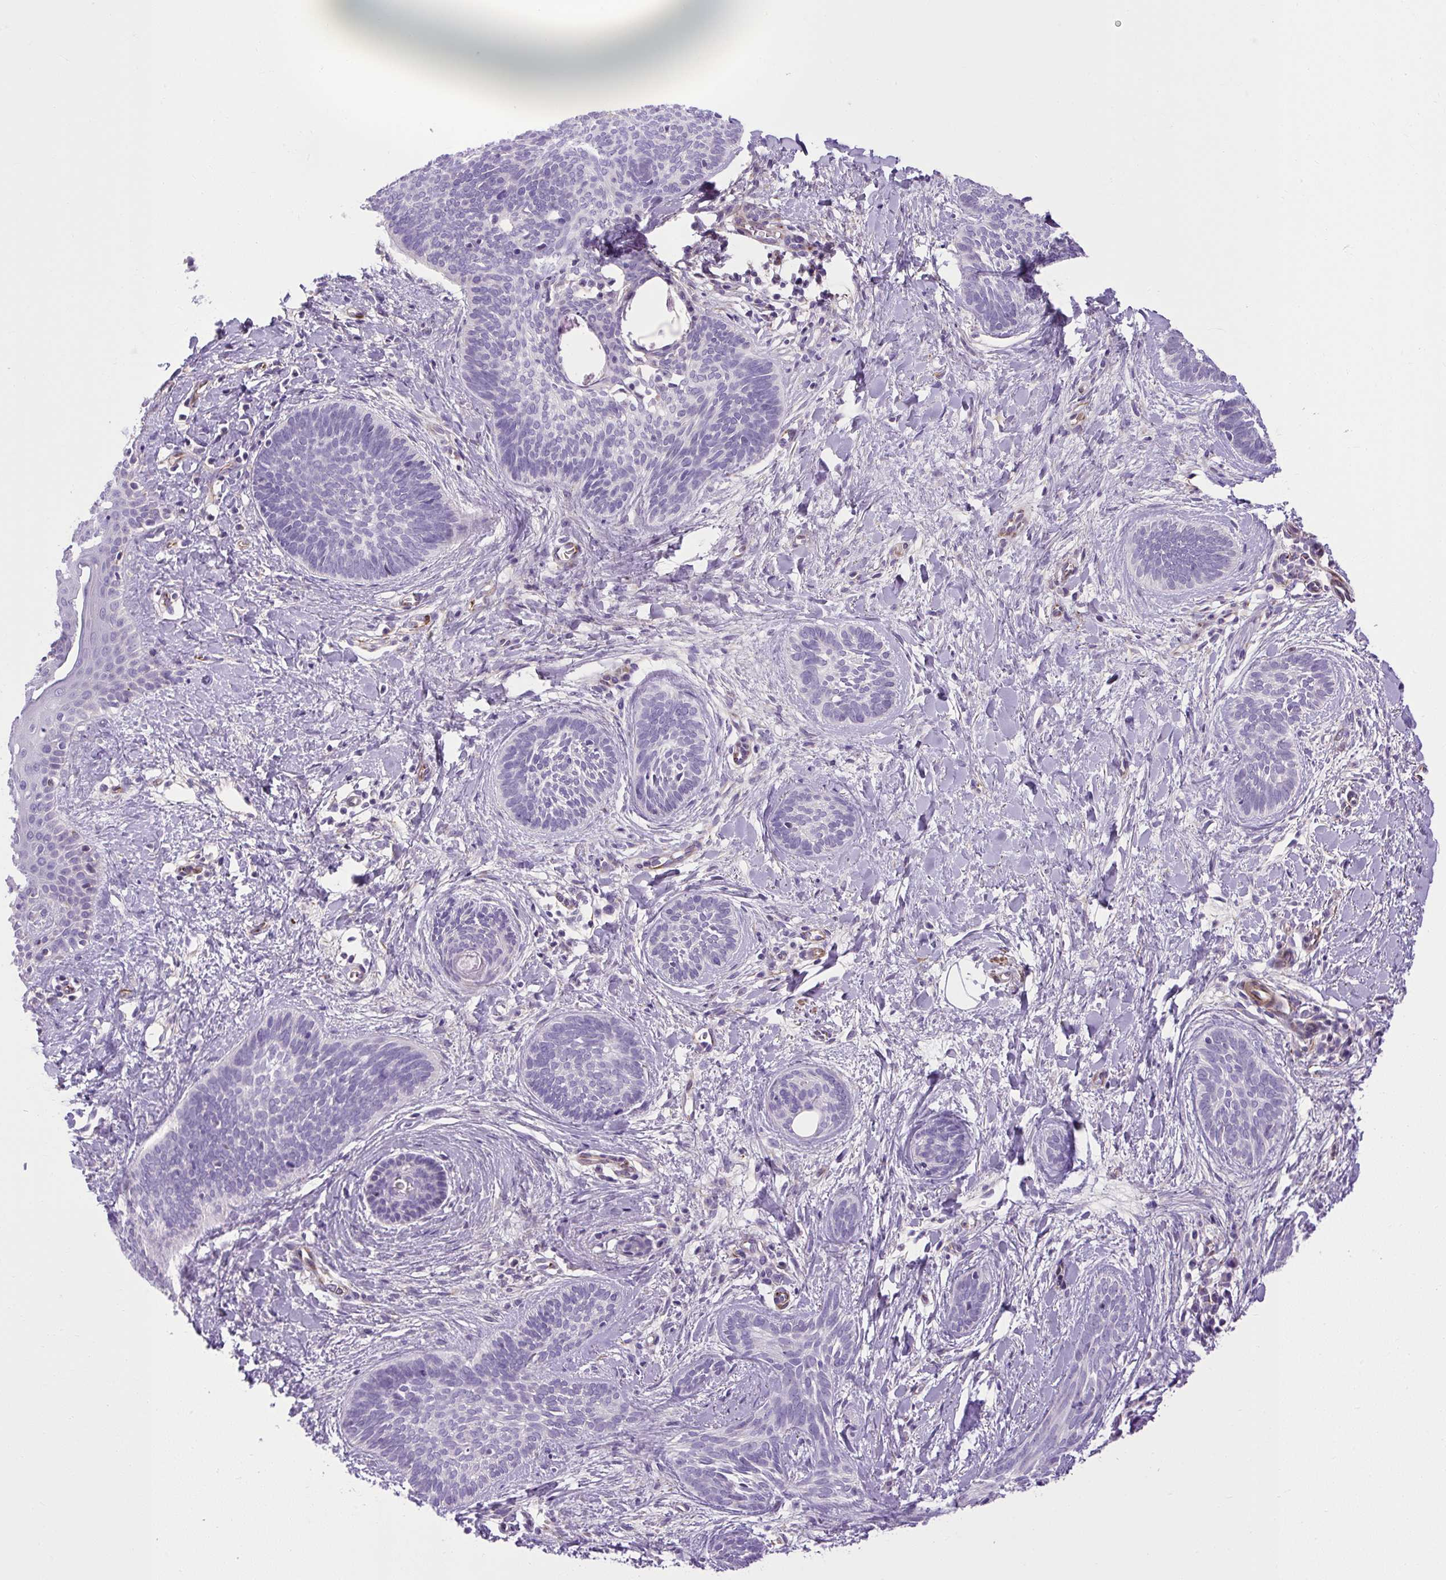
{"staining": {"intensity": "negative", "quantity": "none", "location": "none"}, "tissue": "skin cancer", "cell_type": "Tumor cells", "image_type": "cancer", "snomed": [{"axis": "morphology", "description": "Basal cell carcinoma"}, {"axis": "topography", "description": "Skin"}], "caption": "Immunohistochemistry histopathology image of human skin cancer (basal cell carcinoma) stained for a protein (brown), which demonstrates no staining in tumor cells.", "gene": "VWA7", "patient": {"sex": "female", "age": 81}}